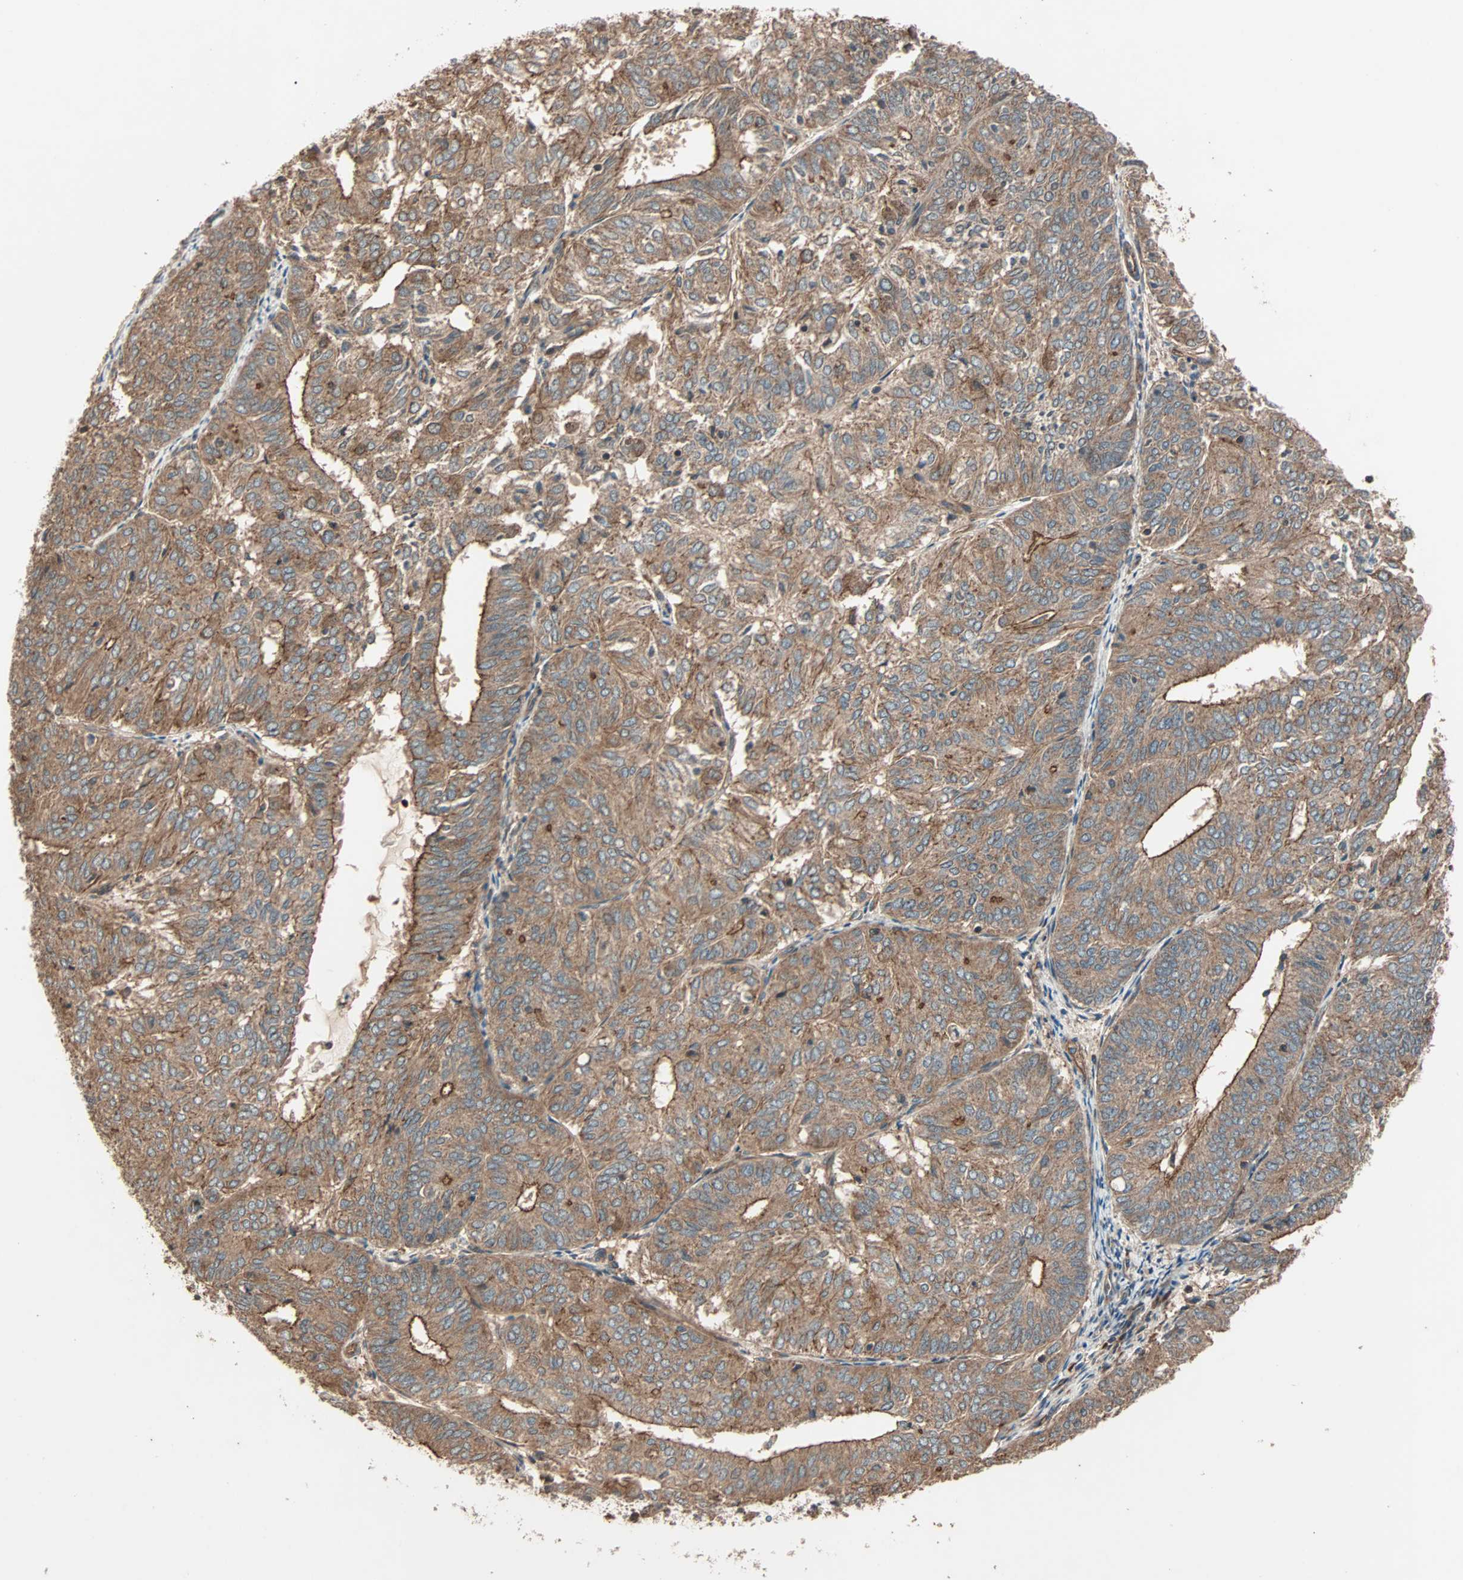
{"staining": {"intensity": "moderate", "quantity": ">75%", "location": "cytoplasmic/membranous"}, "tissue": "endometrial cancer", "cell_type": "Tumor cells", "image_type": "cancer", "snomed": [{"axis": "morphology", "description": "Adenocarcinoma, NOS"}, {"axis": "topography", "description": "Uterus"}], "caption": "Adenocarcinoma (endometrial) stained with IHC exhibits moderate cytoplasmic/membranous expression in about >75% of tumor cells.", "gene": "GCK", "patient": {"sex": "female", "age": 60}}